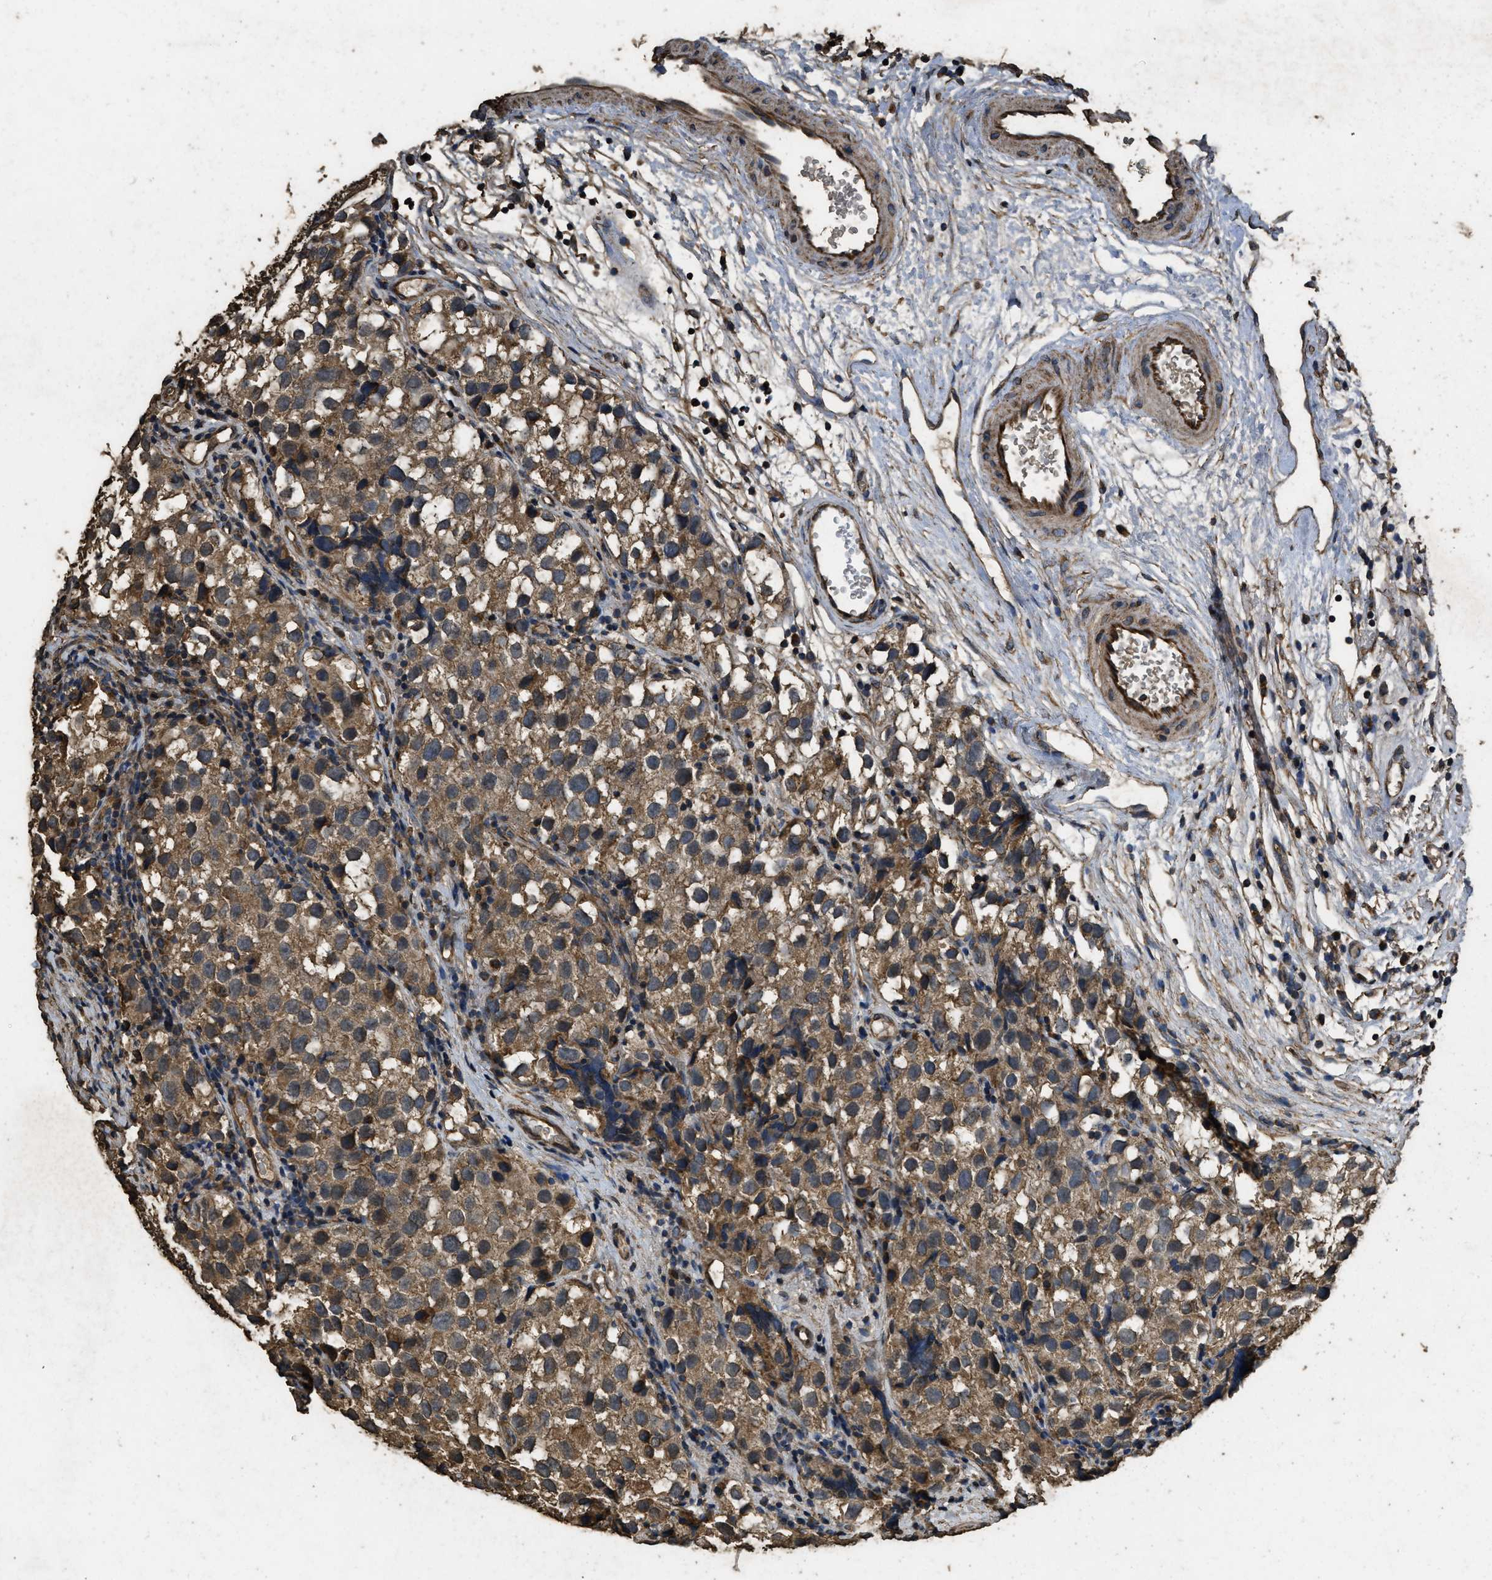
{"staining": {"intensity": "moderate", "quantity": ">75%", "location": "cytoplasmic/membranous"}, "tissue": "testis cancer", "cell_type": "Tumor cells", "image_type": "cancer", "snomed": [{"axis": "morphology", "description": "Seminoma, NOS"}, {"axis": "topography", "description": "Testis"}], "caption": "A brown stain shows moderate cytoplasmic/membranous expression of a protein in human testis cancer (seminoma) tumor cells.", "gene": "CYRIA", "patient": {"sex": "male", "age": 39}}